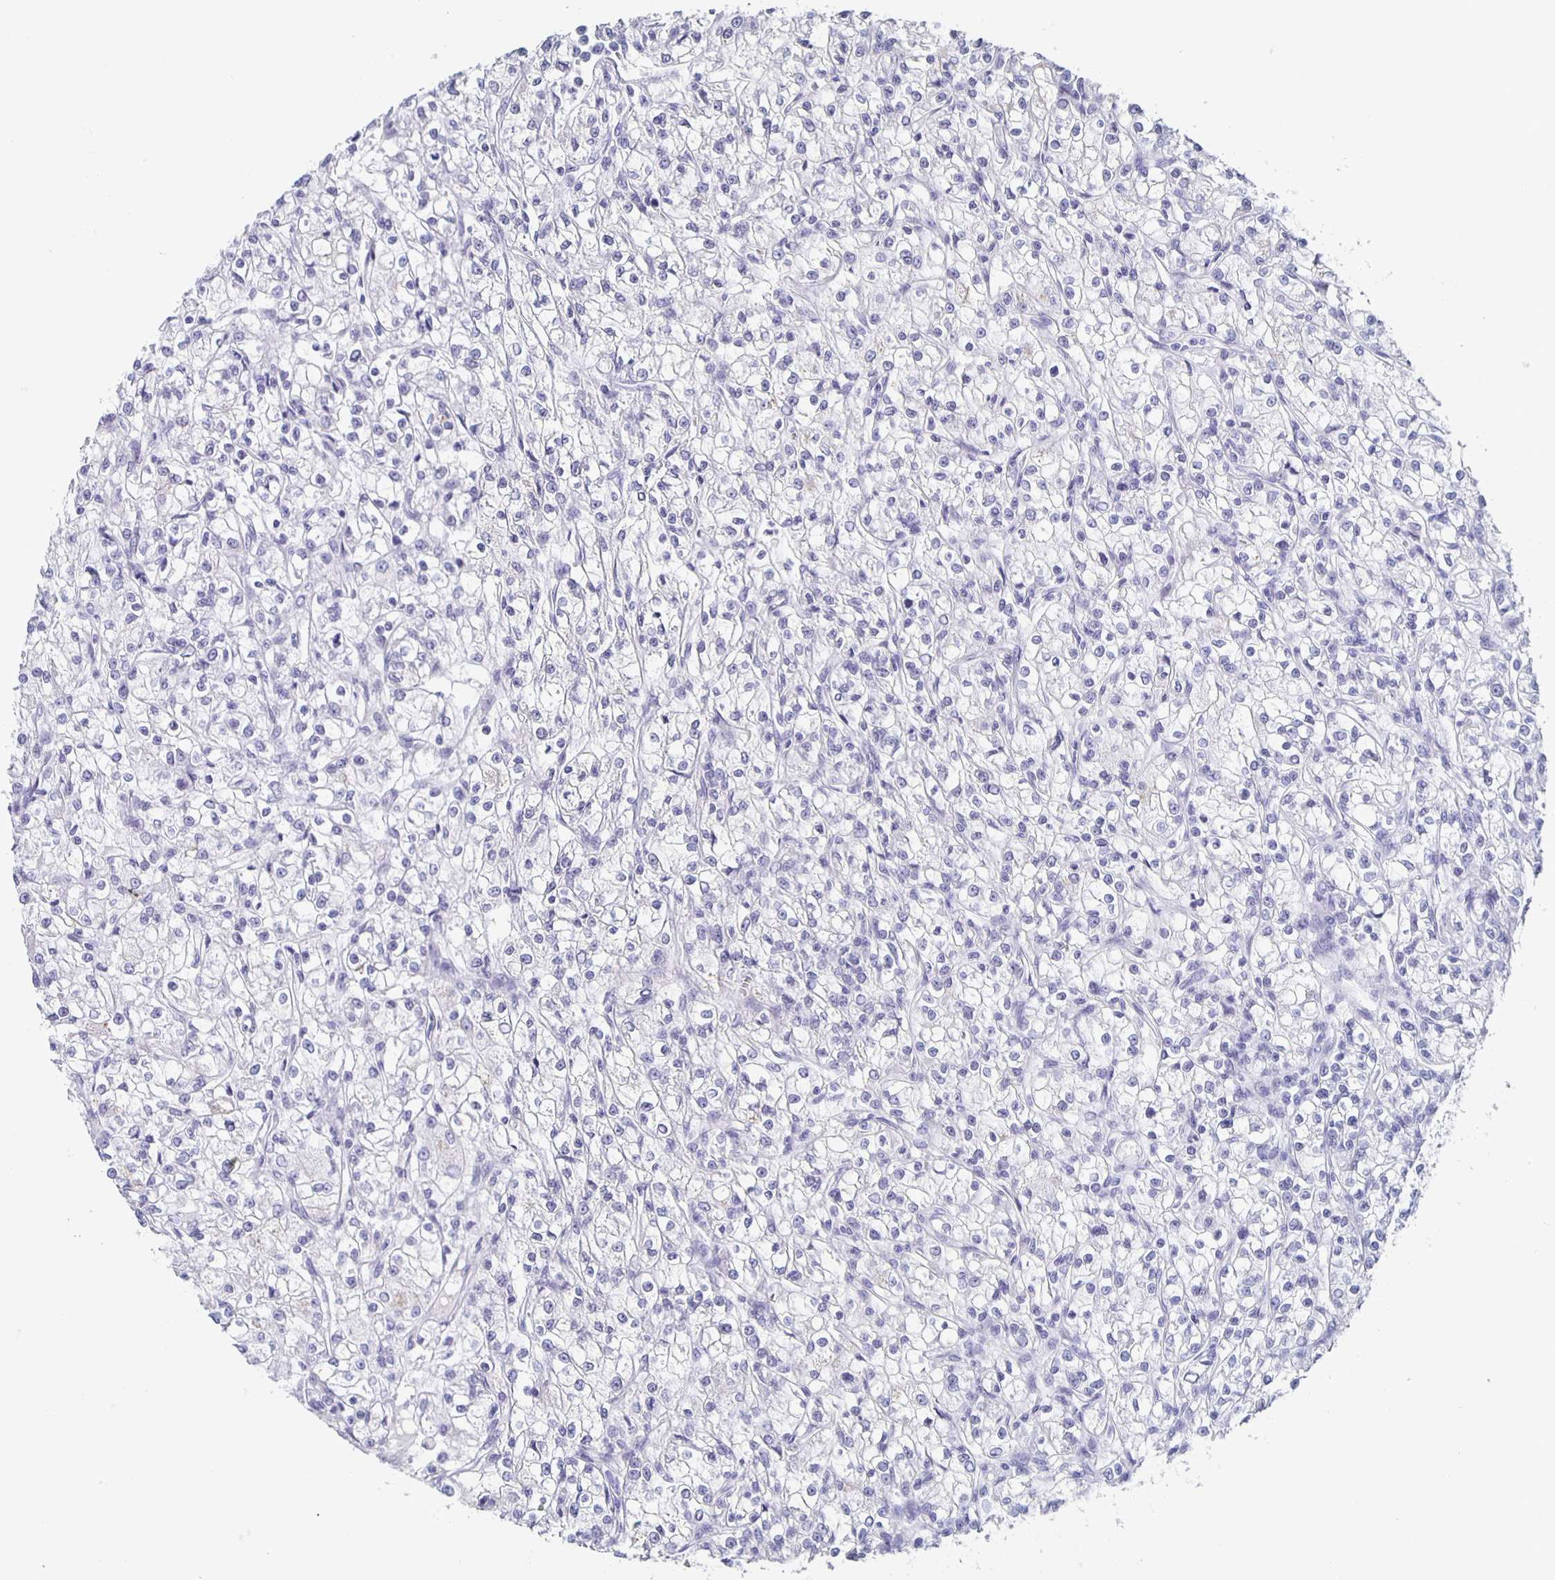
{"staining": {"intensity": "negative", "quantity": "none", "location": "none"}, "tissue": "renal cancer", "cell_type": "Tumor cells", "image_type": "cancer", "snomed": [{"axis": "morphology", "description": "Adenocarcinoma, NOS"}, {"axis": "topography", "description": "Kidney"}], "caption": "High power microscopy histopathology image of an immunohistochemistry (IHC) image of renal cancer, revealing no significant positivity in tumor cells.", "gene": "CCDC17", "patient": {"sex": "female", "age": 59}}